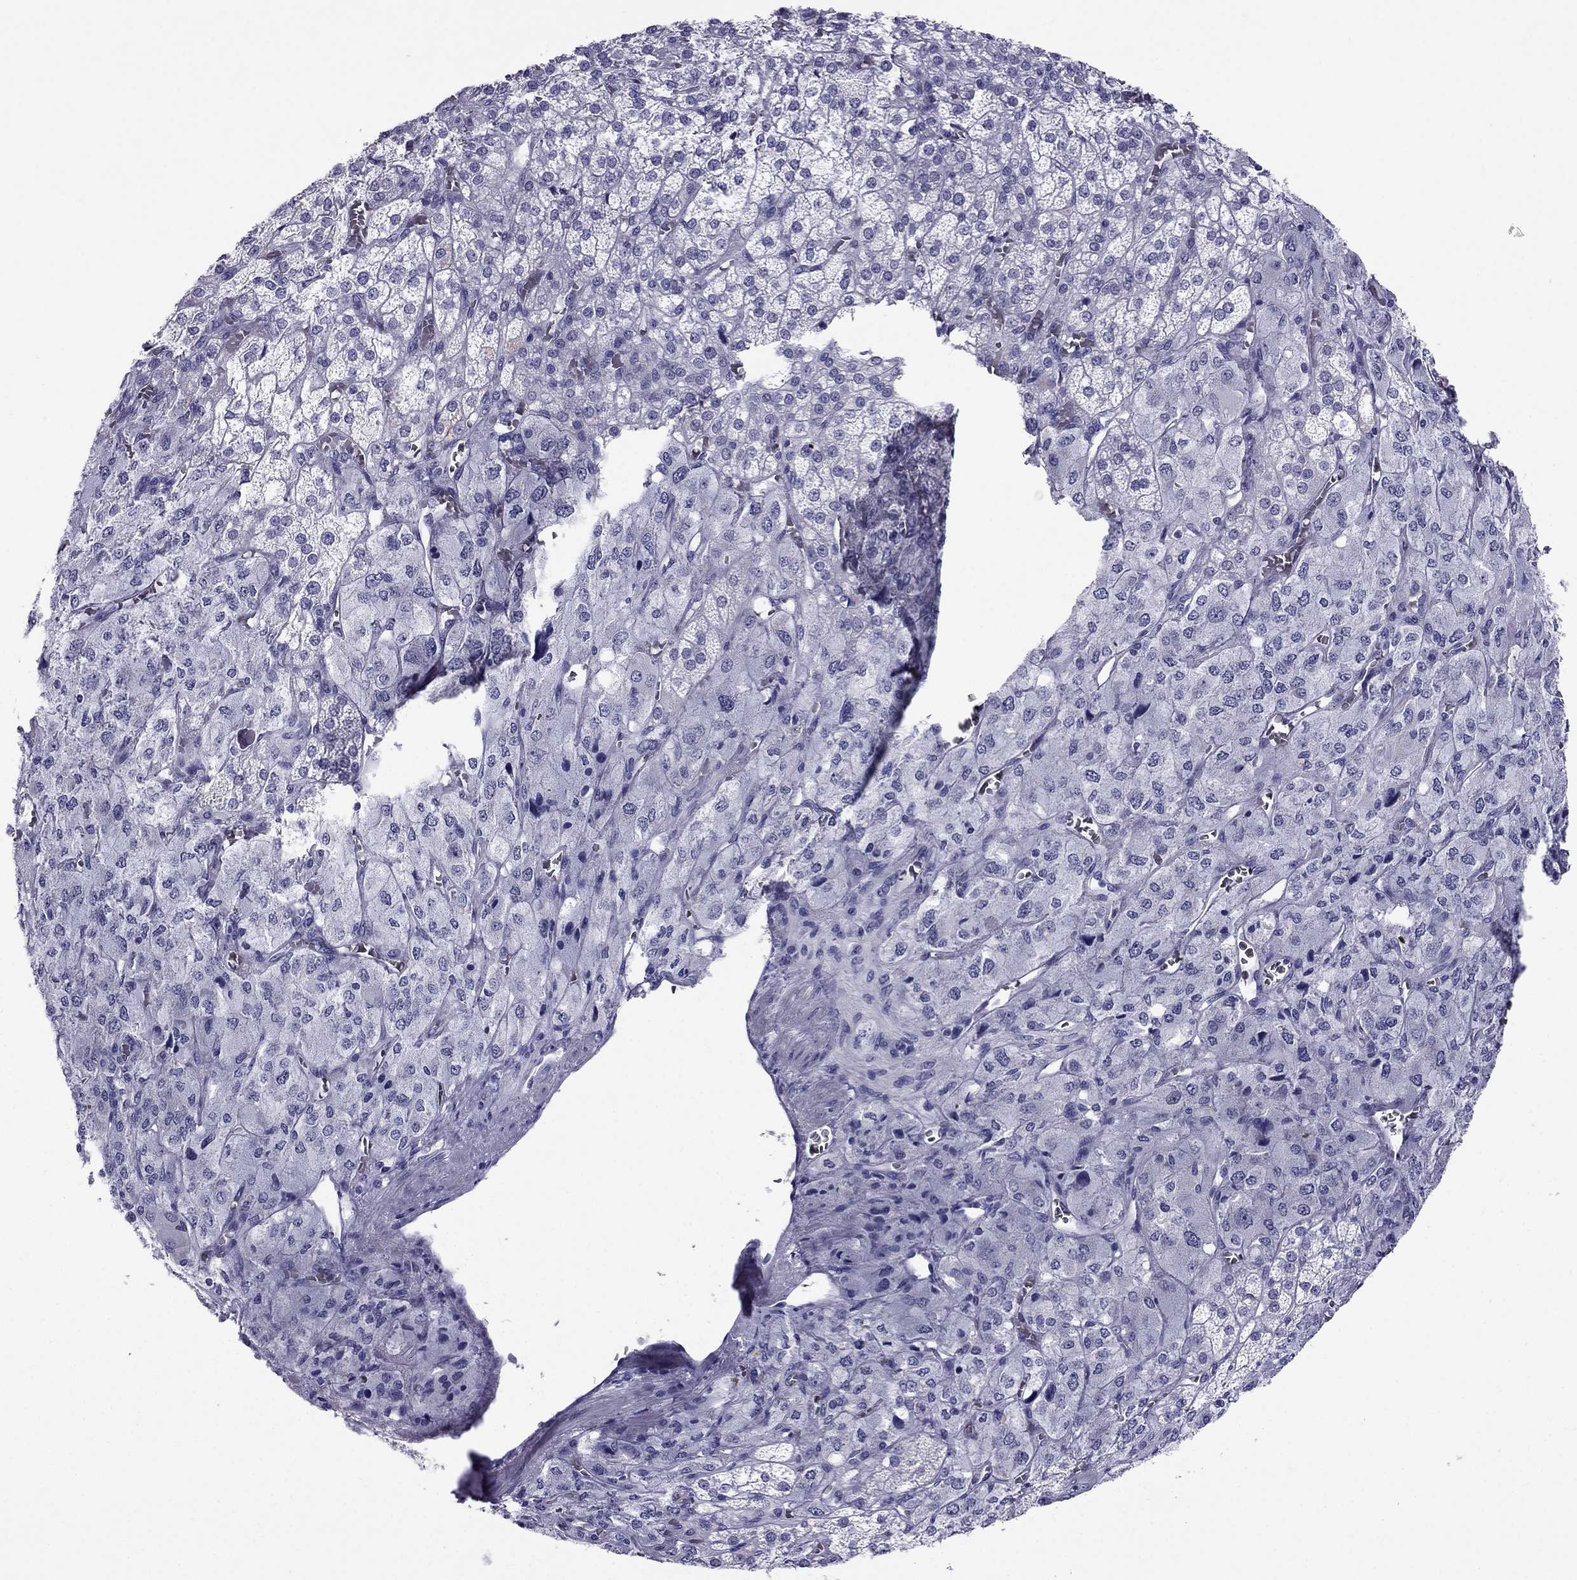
{"staining": {"intensity": "negative", "quantity": "none", "location": "none"}, "tissue": "adrenal gland", "cell_type": "Glandular cells", "image_type": "normal", "snomed": [{"axis": "morphology", "description": "Normal tissue, NOS"}, {"axis": "topography", "description": "Adrenal gland"}], "caption": "Immunohistochemistry photomicrograph of unremarkable adrenal gland: adrenal gland stained with DAB (3,3'-diaminobenzidine) shows no significant protein staining in glandular cells.", "gene": "CROCC2", "patient": {"sex": "female", "age": 60}}